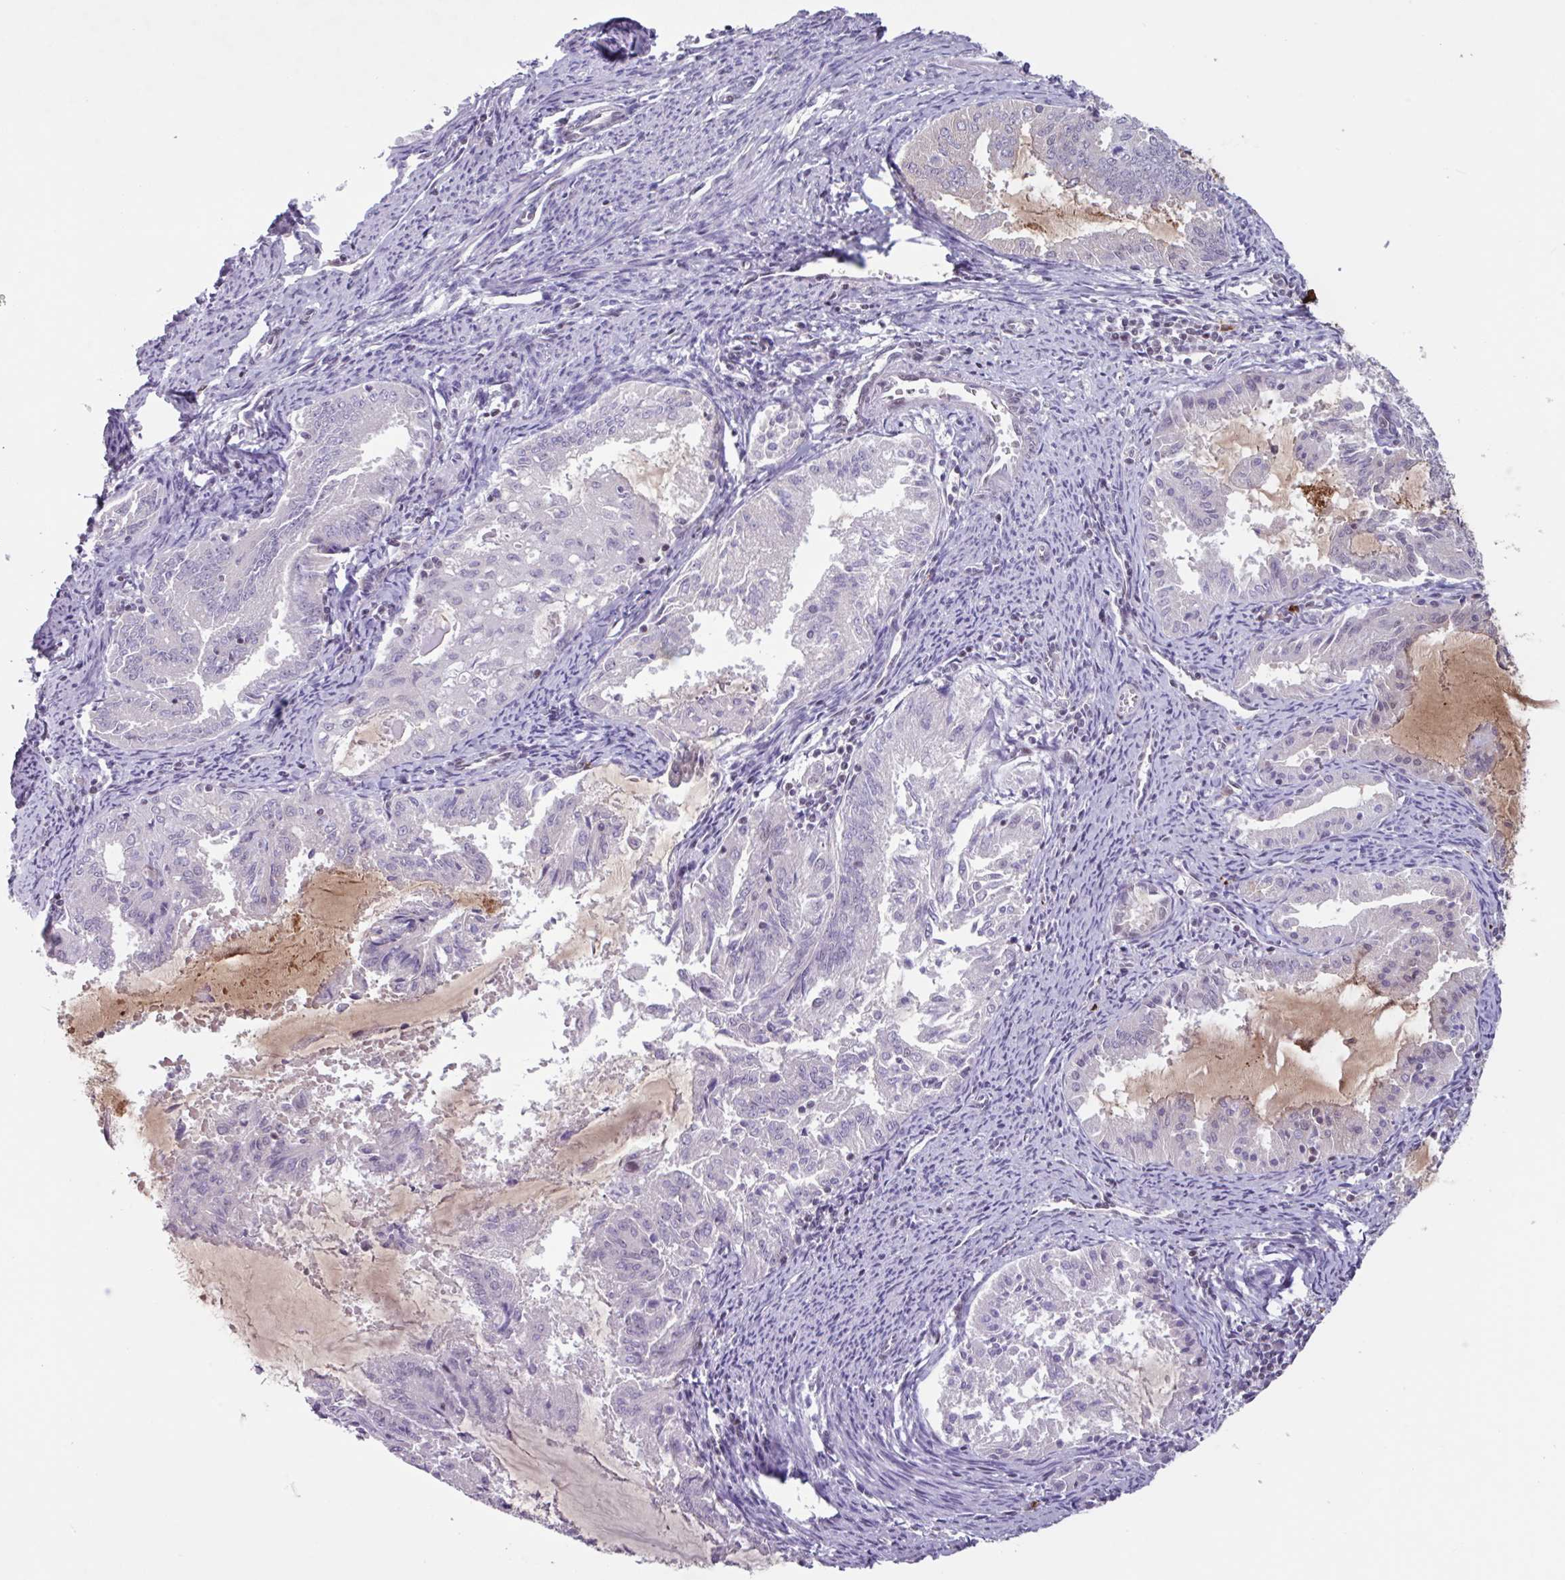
{"staining": {"intensity": "negative", "quantity": "none", "location": "none"}, "tissue": "endometrial cancer", "cell_type": "Tumor cells", "image_type": "cancer", "snomed": [{"axis": "morphology", "description": "Adenocarcinoma, NOS"}, {"axis": "topography", "description": "Endometrium"}], "caption": "Tumor cells are negative for protein expression in human endometrial adenocarcinoma. The staining was performed using DAB to visualize the protein expression in brown, while the nuclei were stained in blue with hematoxylin (Magnification: 20x).", "gene": "ZNF575", "patient": {"sex": "female", "age": 70}}